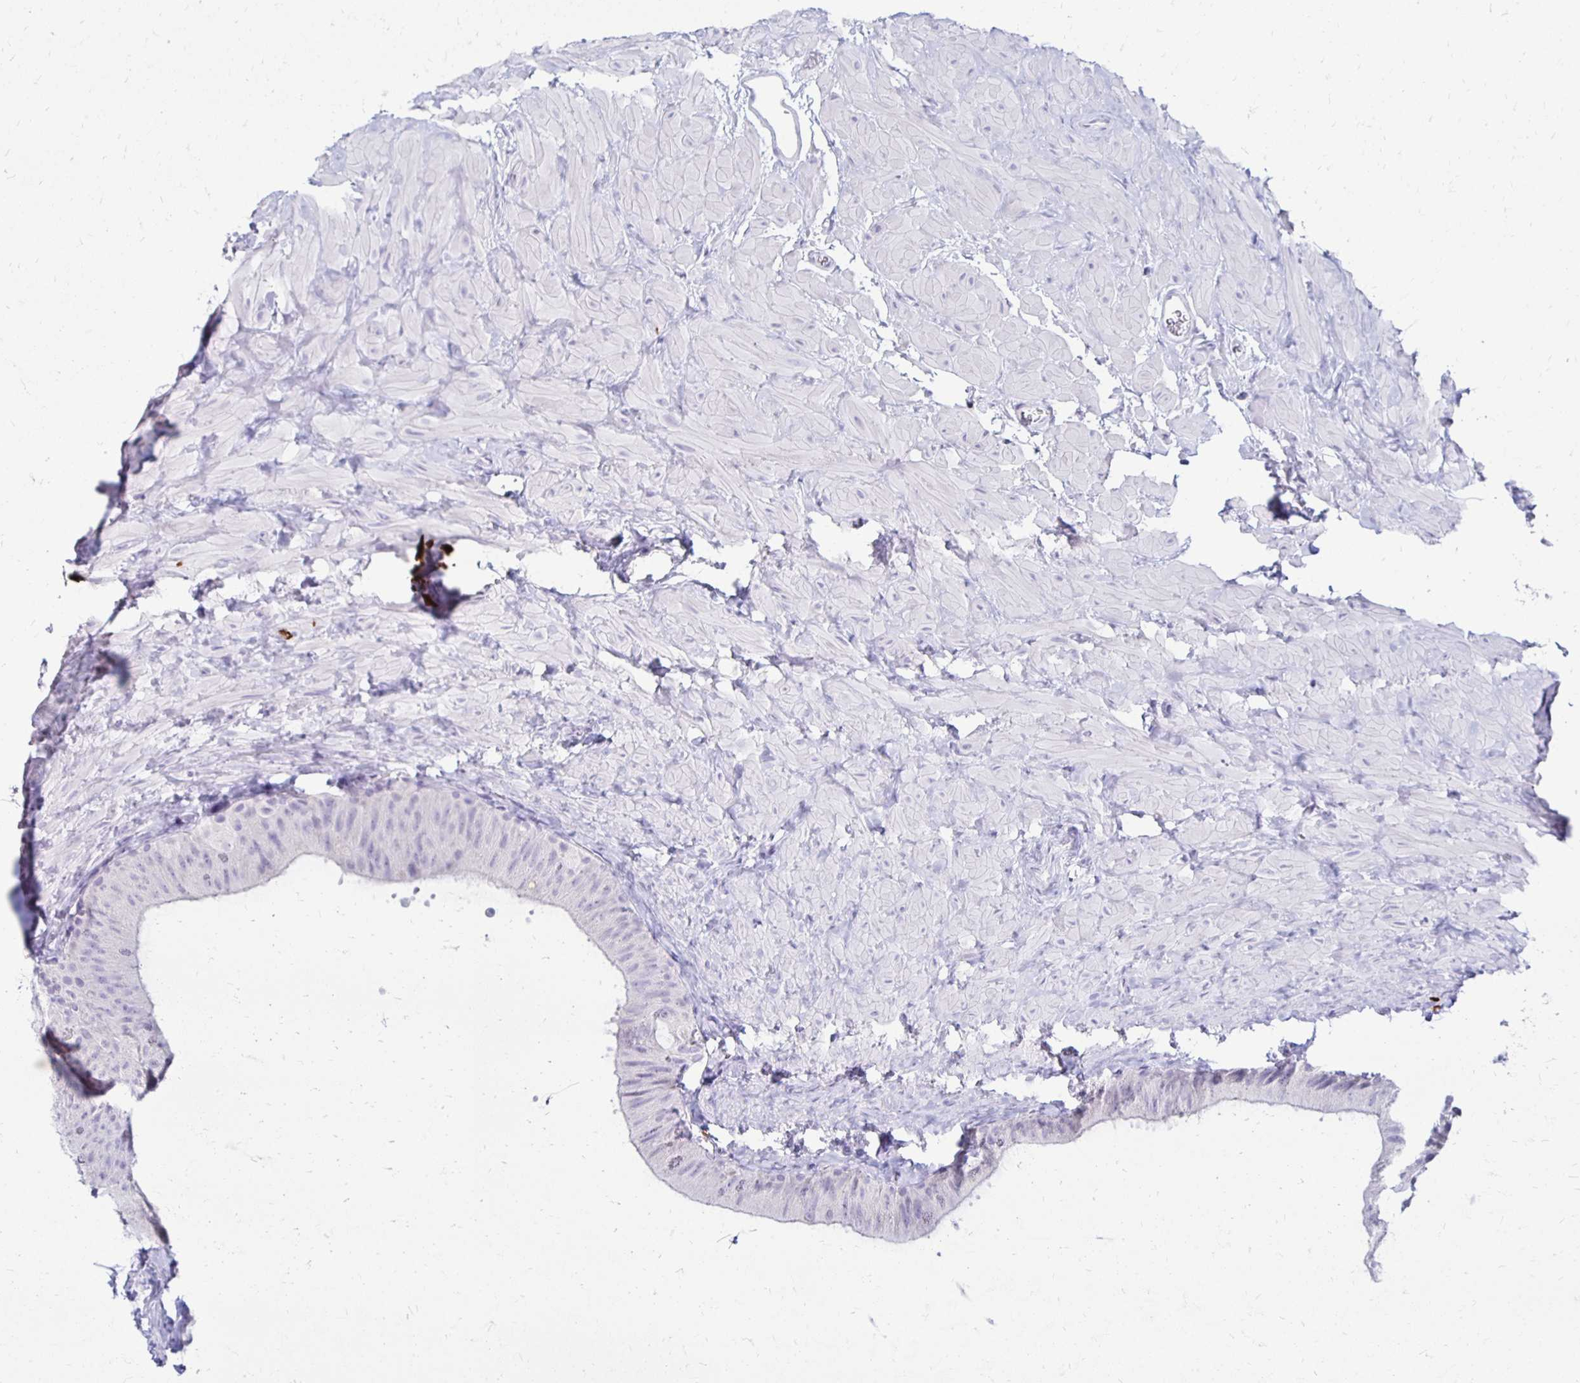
{"staining": {"intensity": "negative", "quantity": "none", "location": "none"}, "tissue": "epididymis", "cell_type": "Glandular cells", "image_type": "normal", "snomed": [{"axis": "morphology", "description": "Normal tissue, NOS"}, {"axis": "topography", "description": "Epididymis, spermatic cord, NOS"}, {"axis": "topography", "description": "Epididymis"}], "caption": "High power microscopy photomicrograph of an immunohistochemistry (IHC) histopathology image of unremarkable epididymis, revealing no significant positivity in glandular cells.", "gene": "RYR1", "patient": {"sex": "male", "age": 31}}